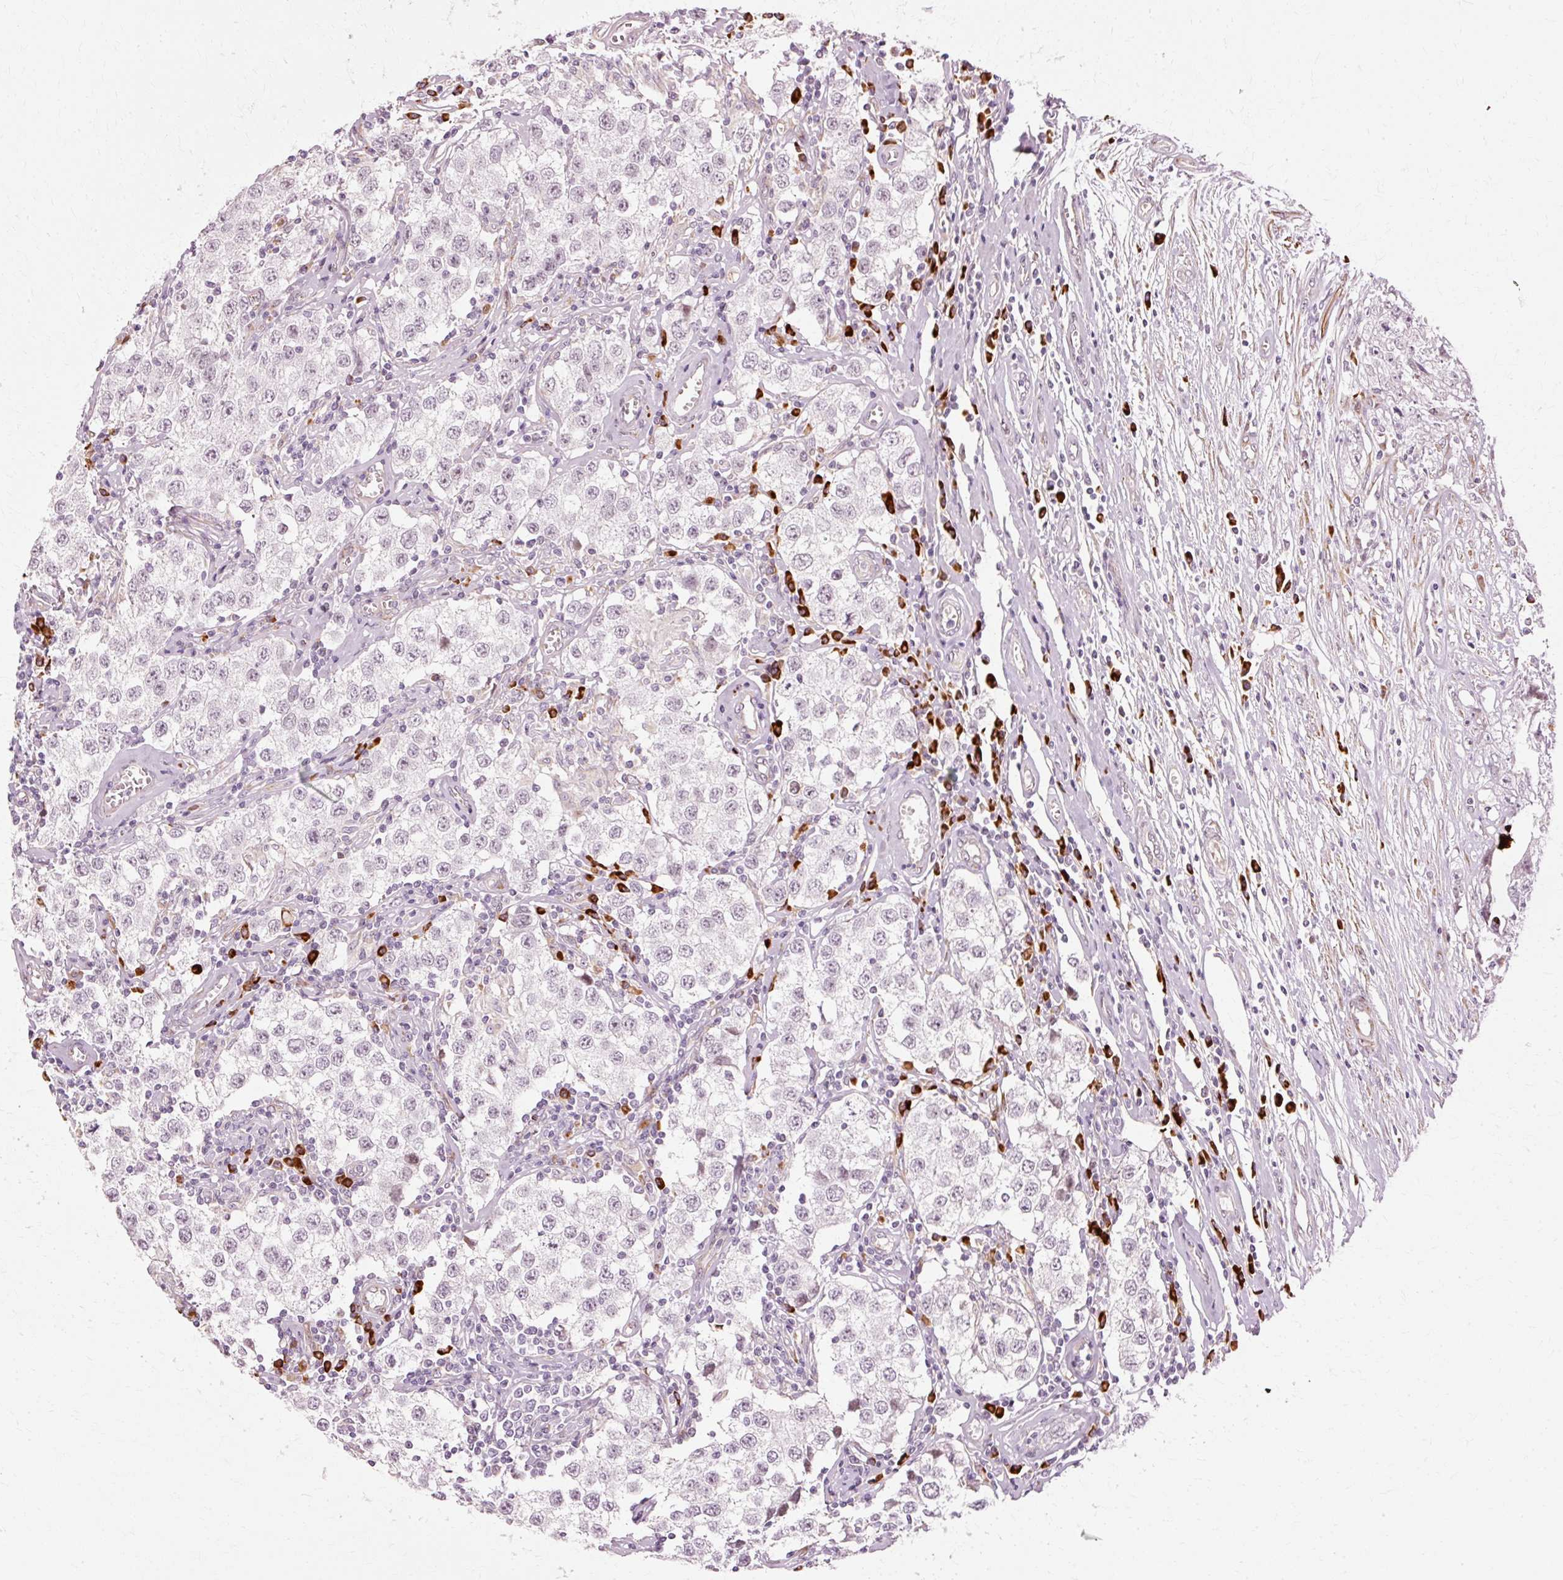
{"staining": {"intensity": "negative", "quantity": "none", "location": "none"}, "tissue": "testis cancer", "cell_type": "Tumor cells", "image_type": "cancer", "snomed": [{"axis": "morphology", "description": "Seminoma, NOS"}, {"axis": "morphology", "description": "Carcinoma, Embryonal, NOS"}, {"axis": "topography", "description": "Testis"}], "caption": "Tumor cells show no significant staining in testis seminoma. (Immunohistochemistry, brightfield microscopy, high magnification).", "gene": "RGPD5", "patient": {"sex": "male", "age": 43}}